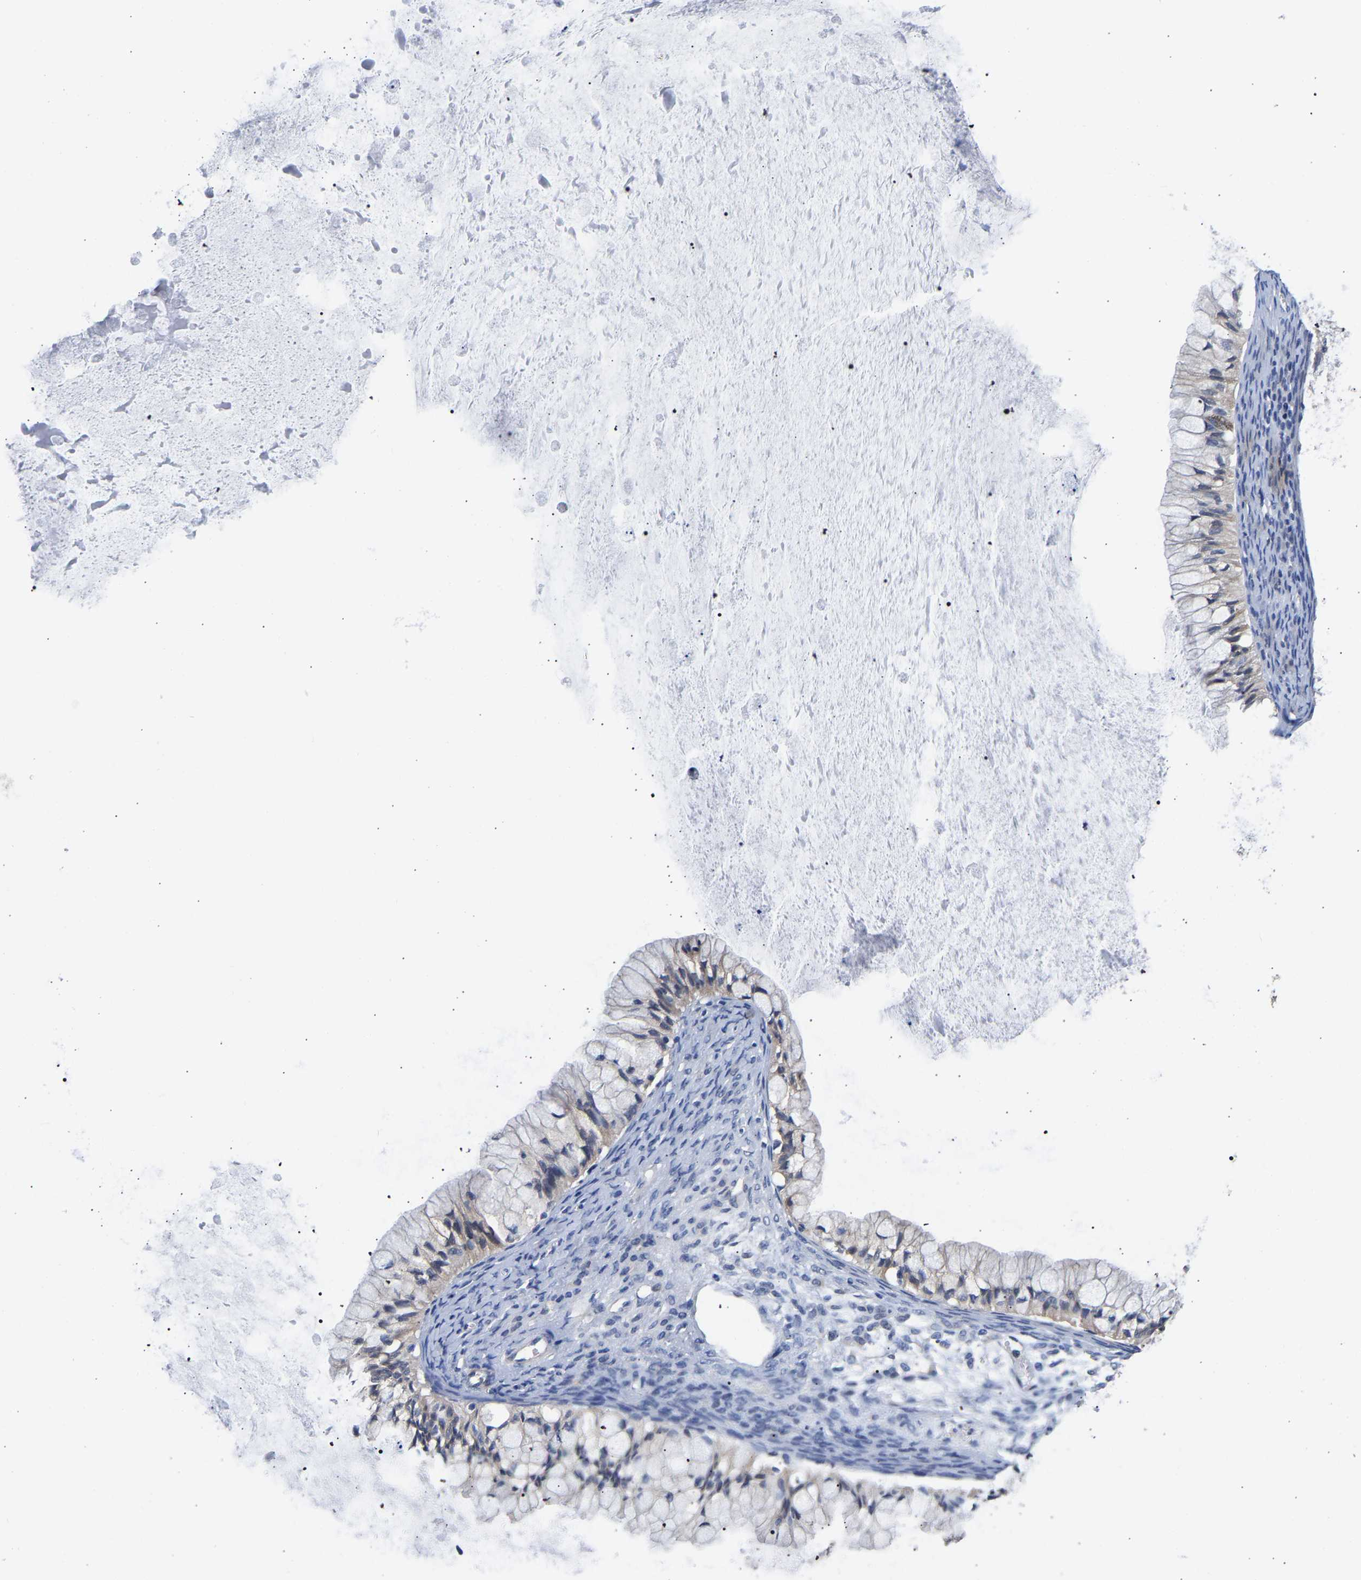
{"staining": {"intensity": "negative", "quantity": "none", "location": "none"}, "tissue": "ovarian cancer", "cell_type": "Tumor cells", "image_type": "cancer", "snomed": [{"axis": "morphology", "description": "Cystadenocarcinoma, mucinous, NOS"}, {"axis": "topography", "description": "Ovary"}], "caption": "Photomicrograph shows no significant protein positivity in tumor cells of mucinous cystadenocarcinoma (ovarian).", "gene": "CCDC6", "patient": {"sex": "female", "age": 57}}